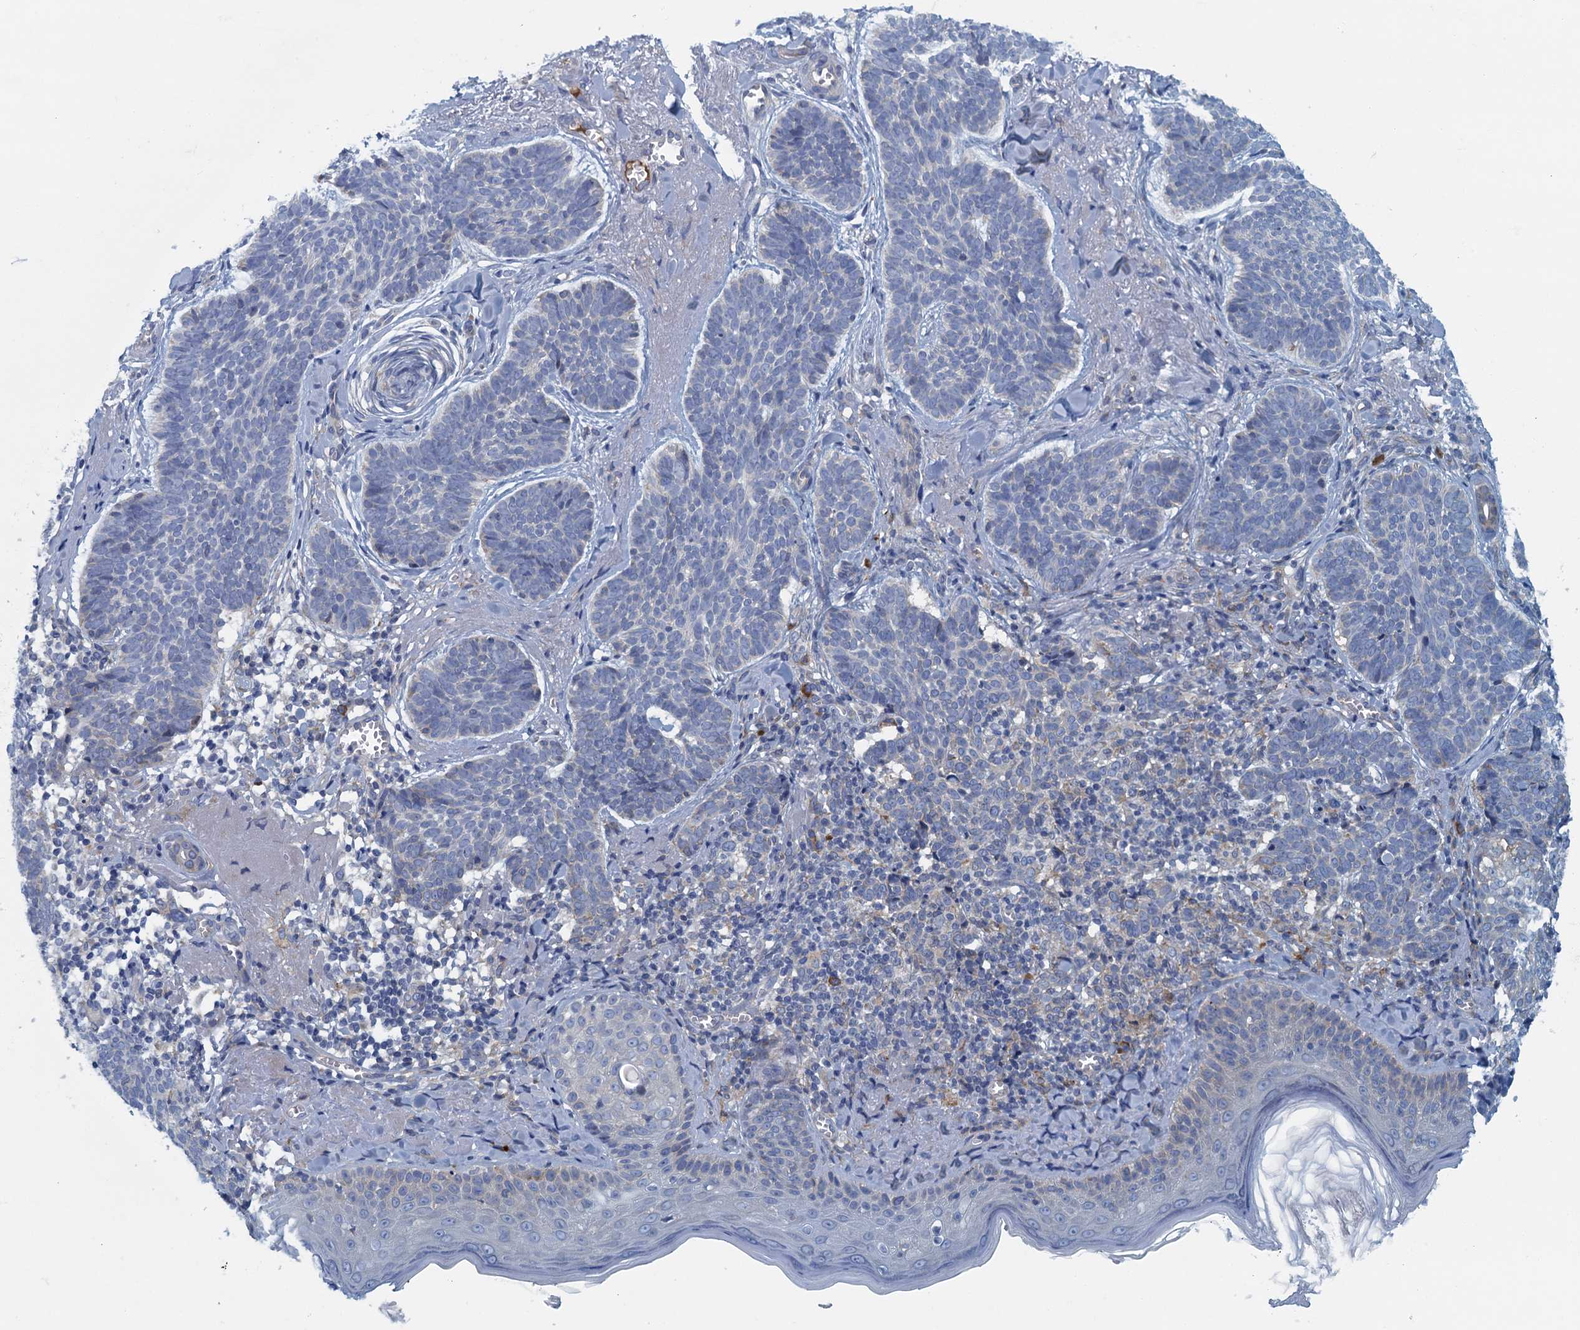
{"staining": {"intensity": "negative", "quantity": "none", "location": "none"}, "tissue": "skin cancer", "cell_type": "Tumor cells", "image_type": "cancer", "snomed": [{"axis": "morphology", "description": "Basal cell carcinoma"}, {"axis": "topography", "description": "Skin"}], "caption": "Skin basal cell carcinoma was stained to show a protein in brown. There is no significant expression in tumor cells.", "gene": "MYDGF", "patient": {"sex": "female", "age": 74}}